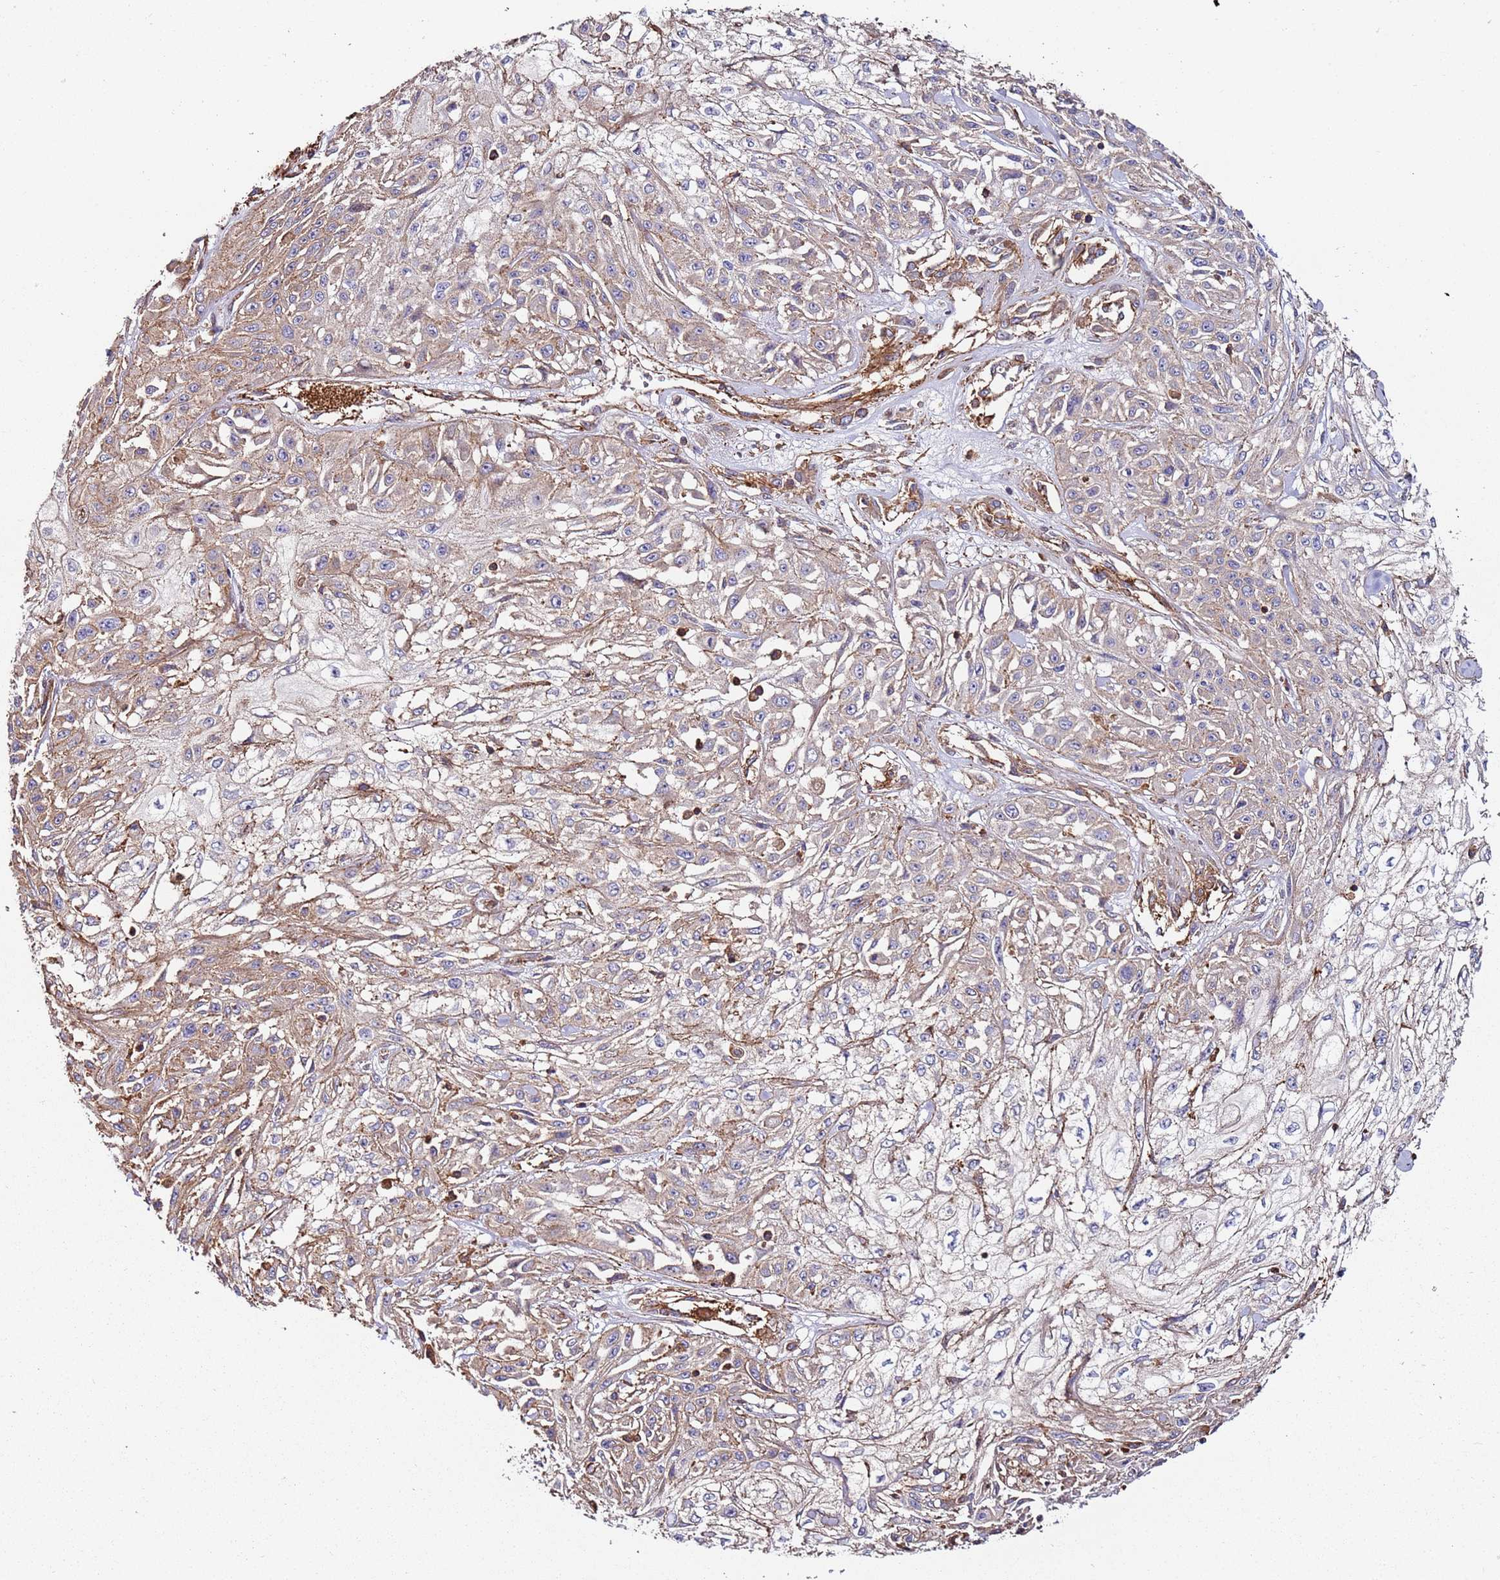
{"staining": {"intensity": "weak", "quantity": ">75%", "location": "cytoplasmic/membranous"}, "tissue": "skin cancer", "cell_type": "Tumor cells", "image_type": "cancer", "snomed": [{"axis": "morphology", "description": "Squamous cell carcinoma, NOS"}, {"axis": "morphology", "description": "Squamous cell carcinoma, metastatic, NOS"}, {"axis": "topography", "description": "Skin"}, {"axis": "topography", "description": "Lymph node"}], "caption": "Human skin cancer (squamous cell carcinoma) stained with a brown dye shows weak cytoplasmic/membranous positive staining in about >75% of tumor cells.", "gene": "CYP2U1", "patient": {"sex": "male", "age": 75}}